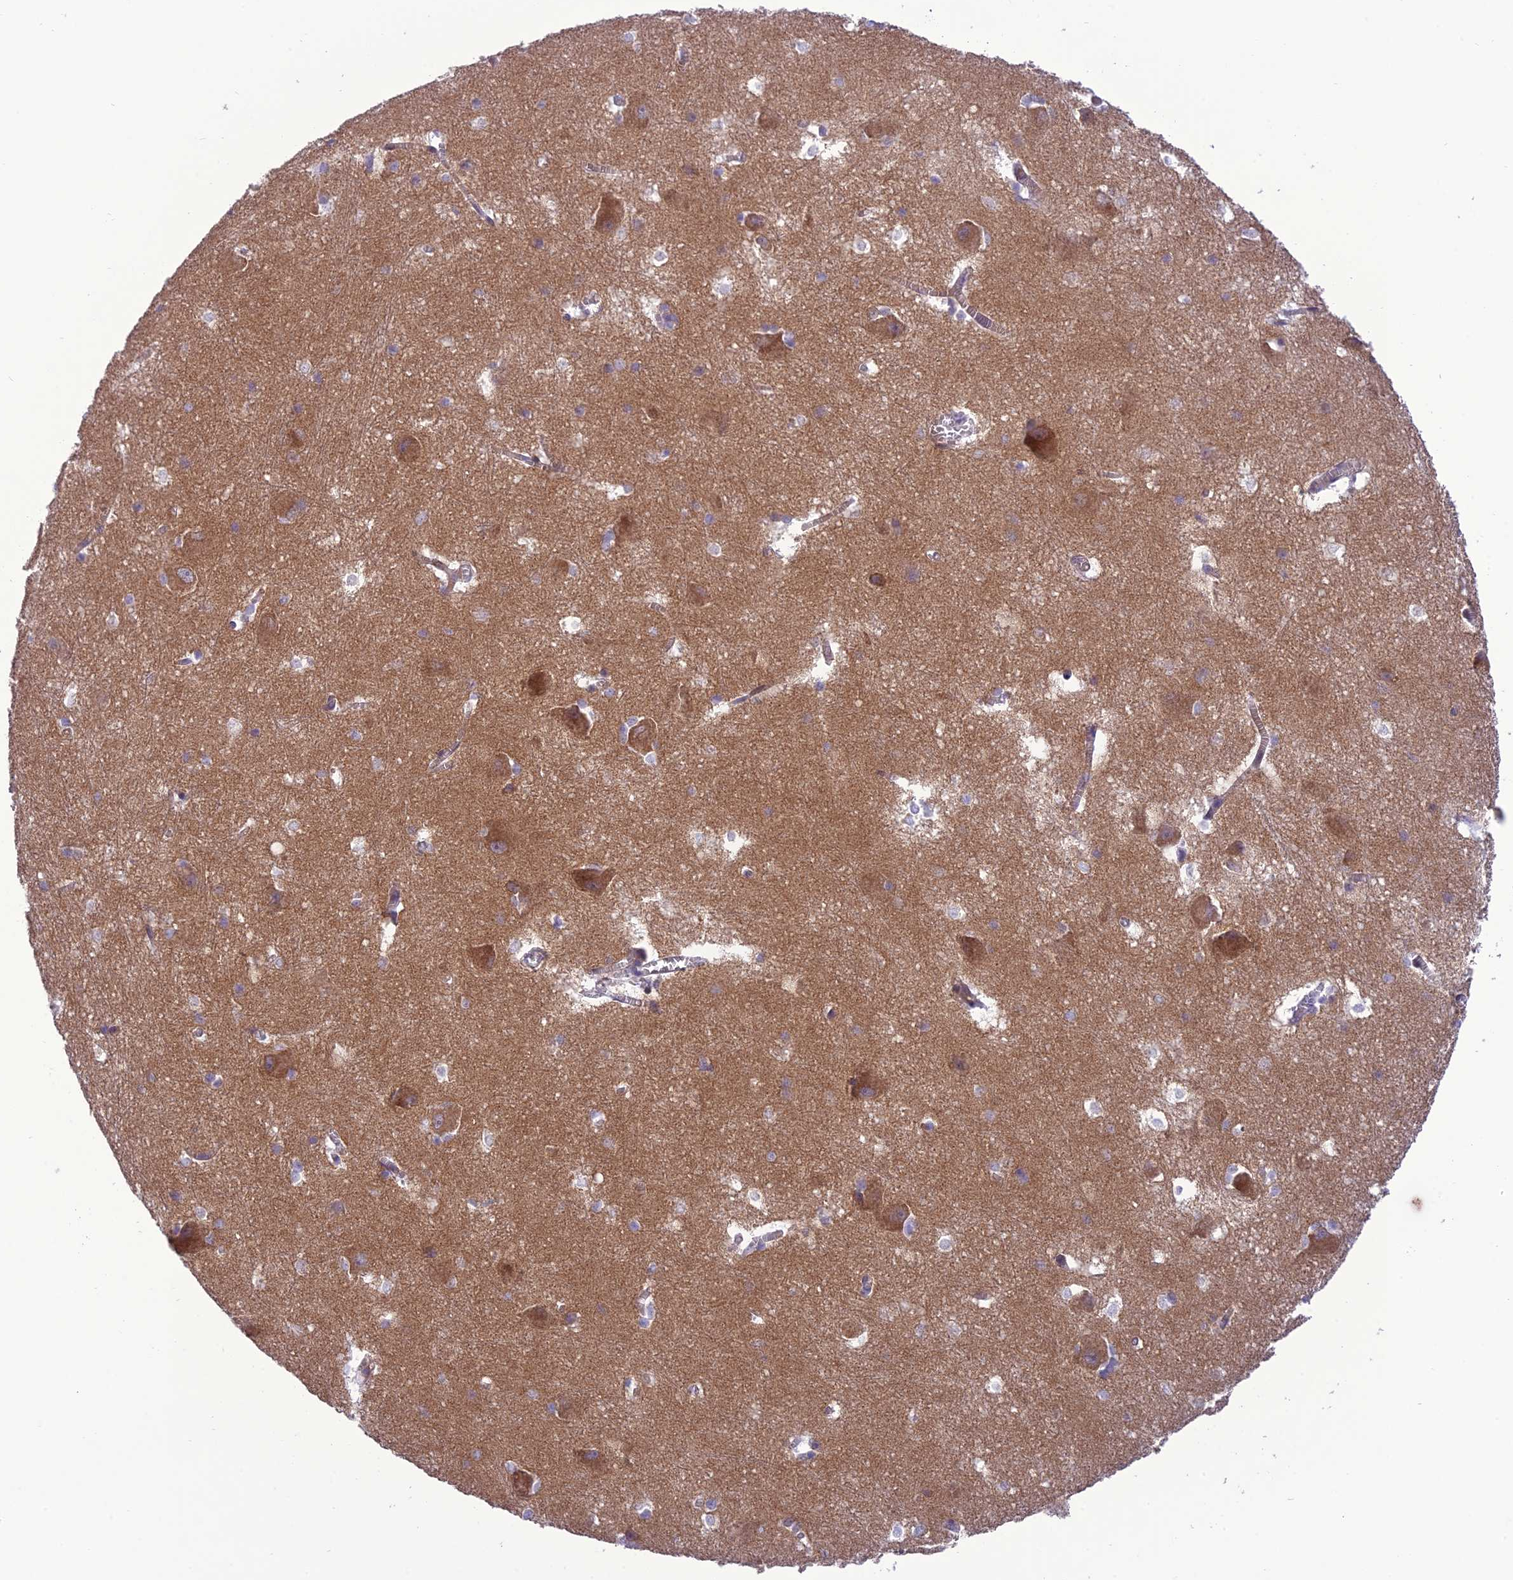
{"staining": {"intensity": "negative", "quantity": "none", "location": "none"}, "tissue": "caudate", "cell_type": "Glial cells", "image_type": "normal", "snomed": [{"axis": "morphology", "description": "Normal tissue, NOS"}, {"axis": "topography", "description": "Lateral ventricle wall"}], "caption": "This micrograph is of unremarkable caudate stained with IHC to label a protein in brown with the nuclei are counter-stained blue. There is no expression in glial cells.", "gene": "PPFIA3", "patient": {"sex": "male", "age": 37}}